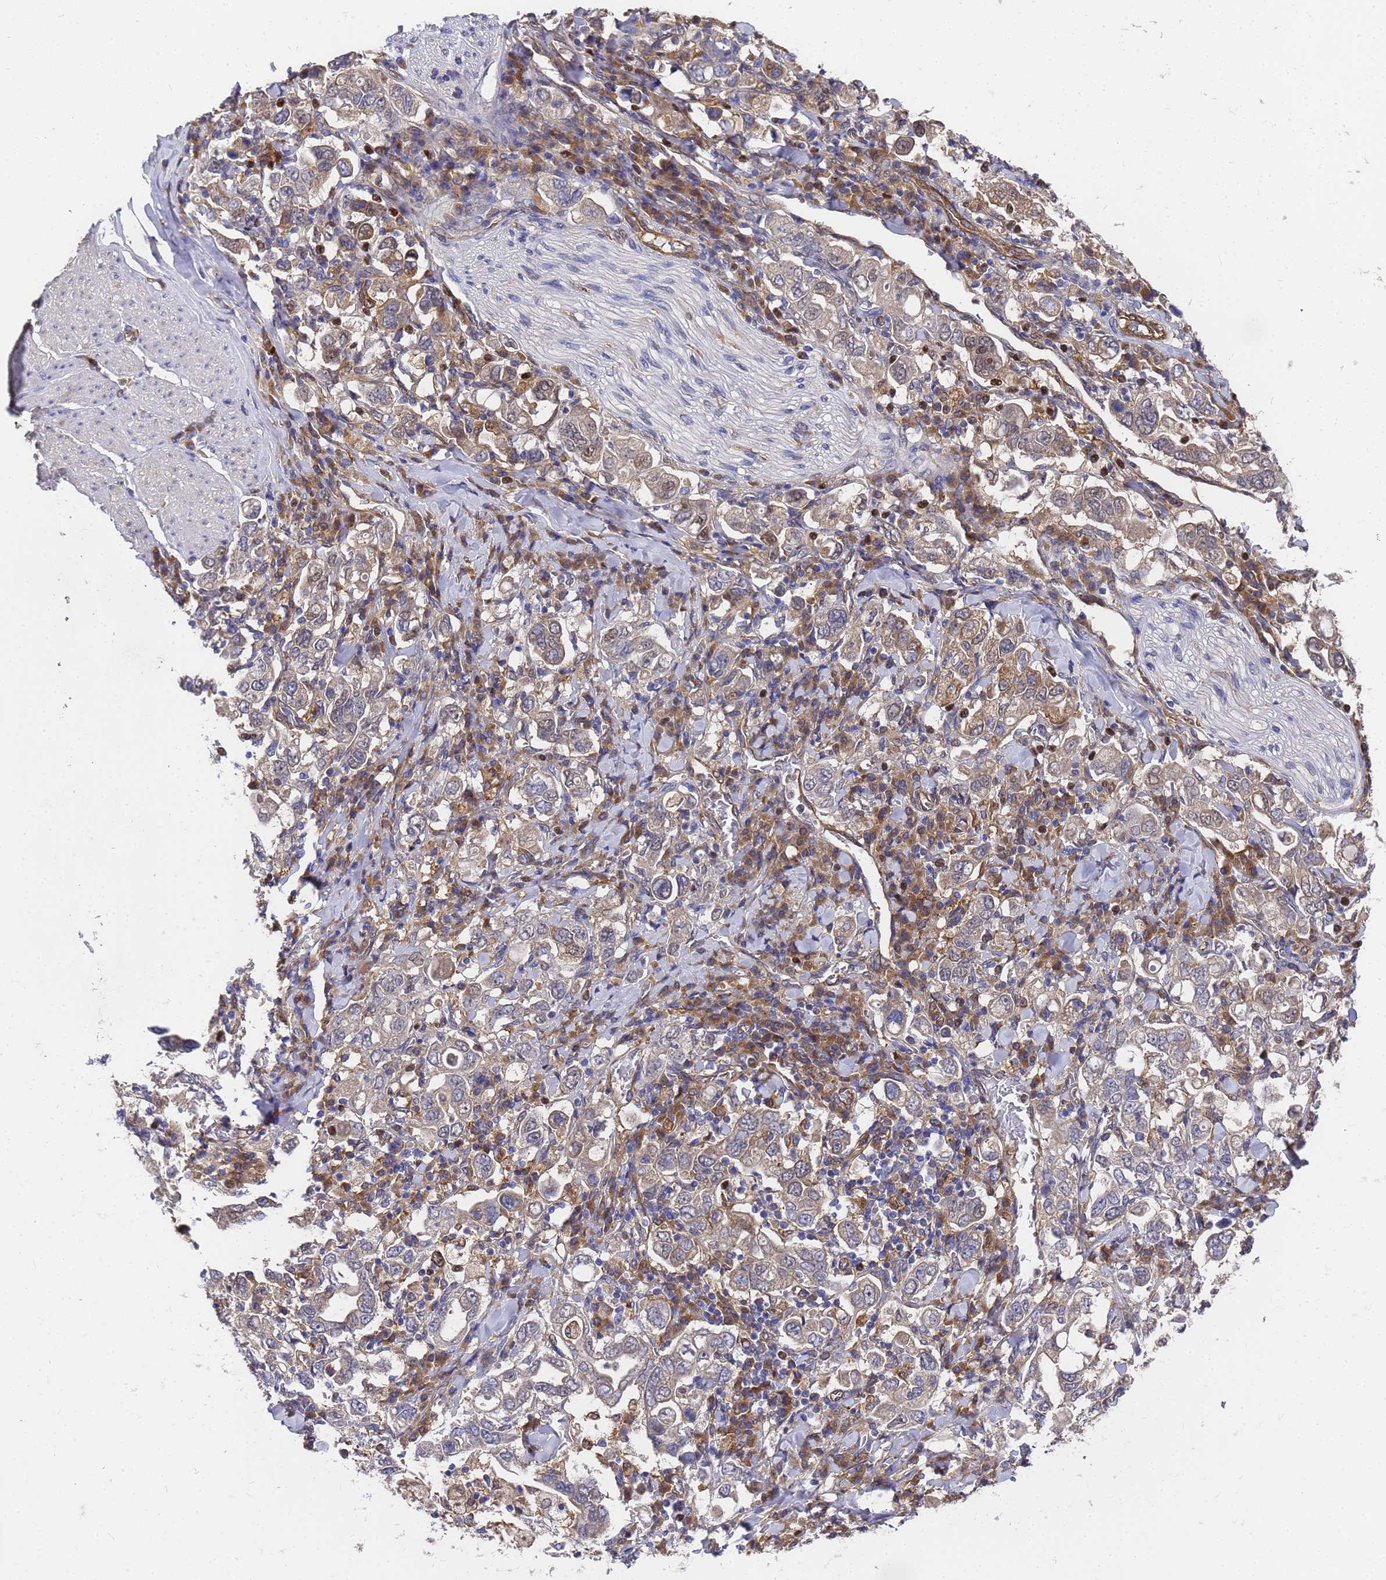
{"staining": {"intensity": "moderate", "quantity": "<25%", "location": "cytoplasmic/membranous"}, "tissue": "stomach cancer", "cell_type": "Tumor cells", "image_type": "cancer", "snomed": [{"axis": "morphology", "description": "Adenocarcinoma, NOS"}, {"axis": "topography", "description": "Stomach, upper"}], "caption": "Immunohistochemistry (IHC) photomicrograph of neoplastic tissue: adenocarcinoma (stomach) stained using immunohistochemistry (IHC) demonstrates low levels of moderate protein expression localized specifically in the cytoplasmic/membranous of tumor cells, appearing as a cytoplasmic/membranous brown color.", "gene": "SLC35E2B", "patient": {"sex": "male", "age": 62}}